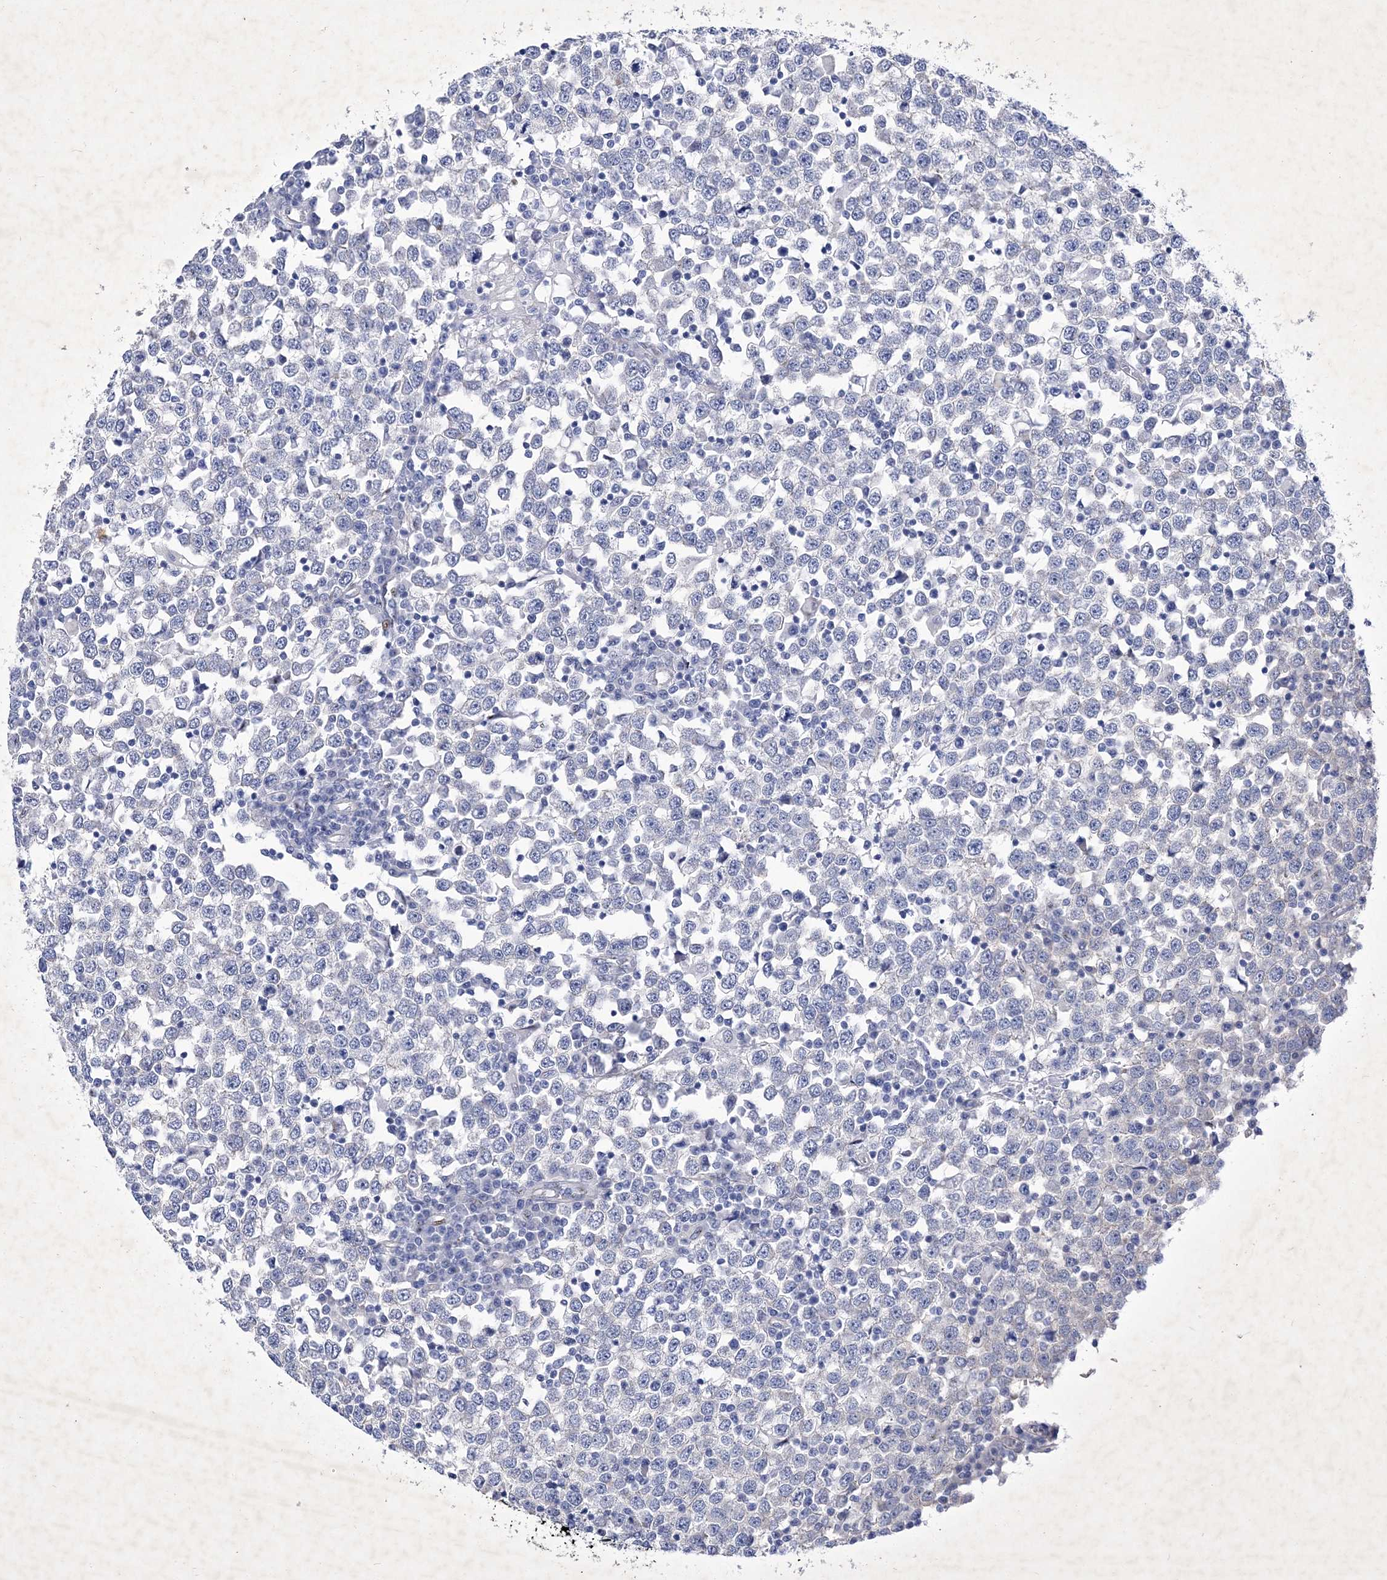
{"staining": {"intensity": "negative", "quantity": "none", "location": "none"}, "tissue": "testis cancer", "cell_type": "Tumor cells", "image_type": "cancer", "snomed": [{"axis": "morphology", "description": "Seminoma, NOS"}, {"axis": "topography", "description": "Testis"}], "caption": "Tumor cells show no significant expression in testis seminoma.", "gene": "GPN1", "patient": {"sex": "male", "age": 65}}